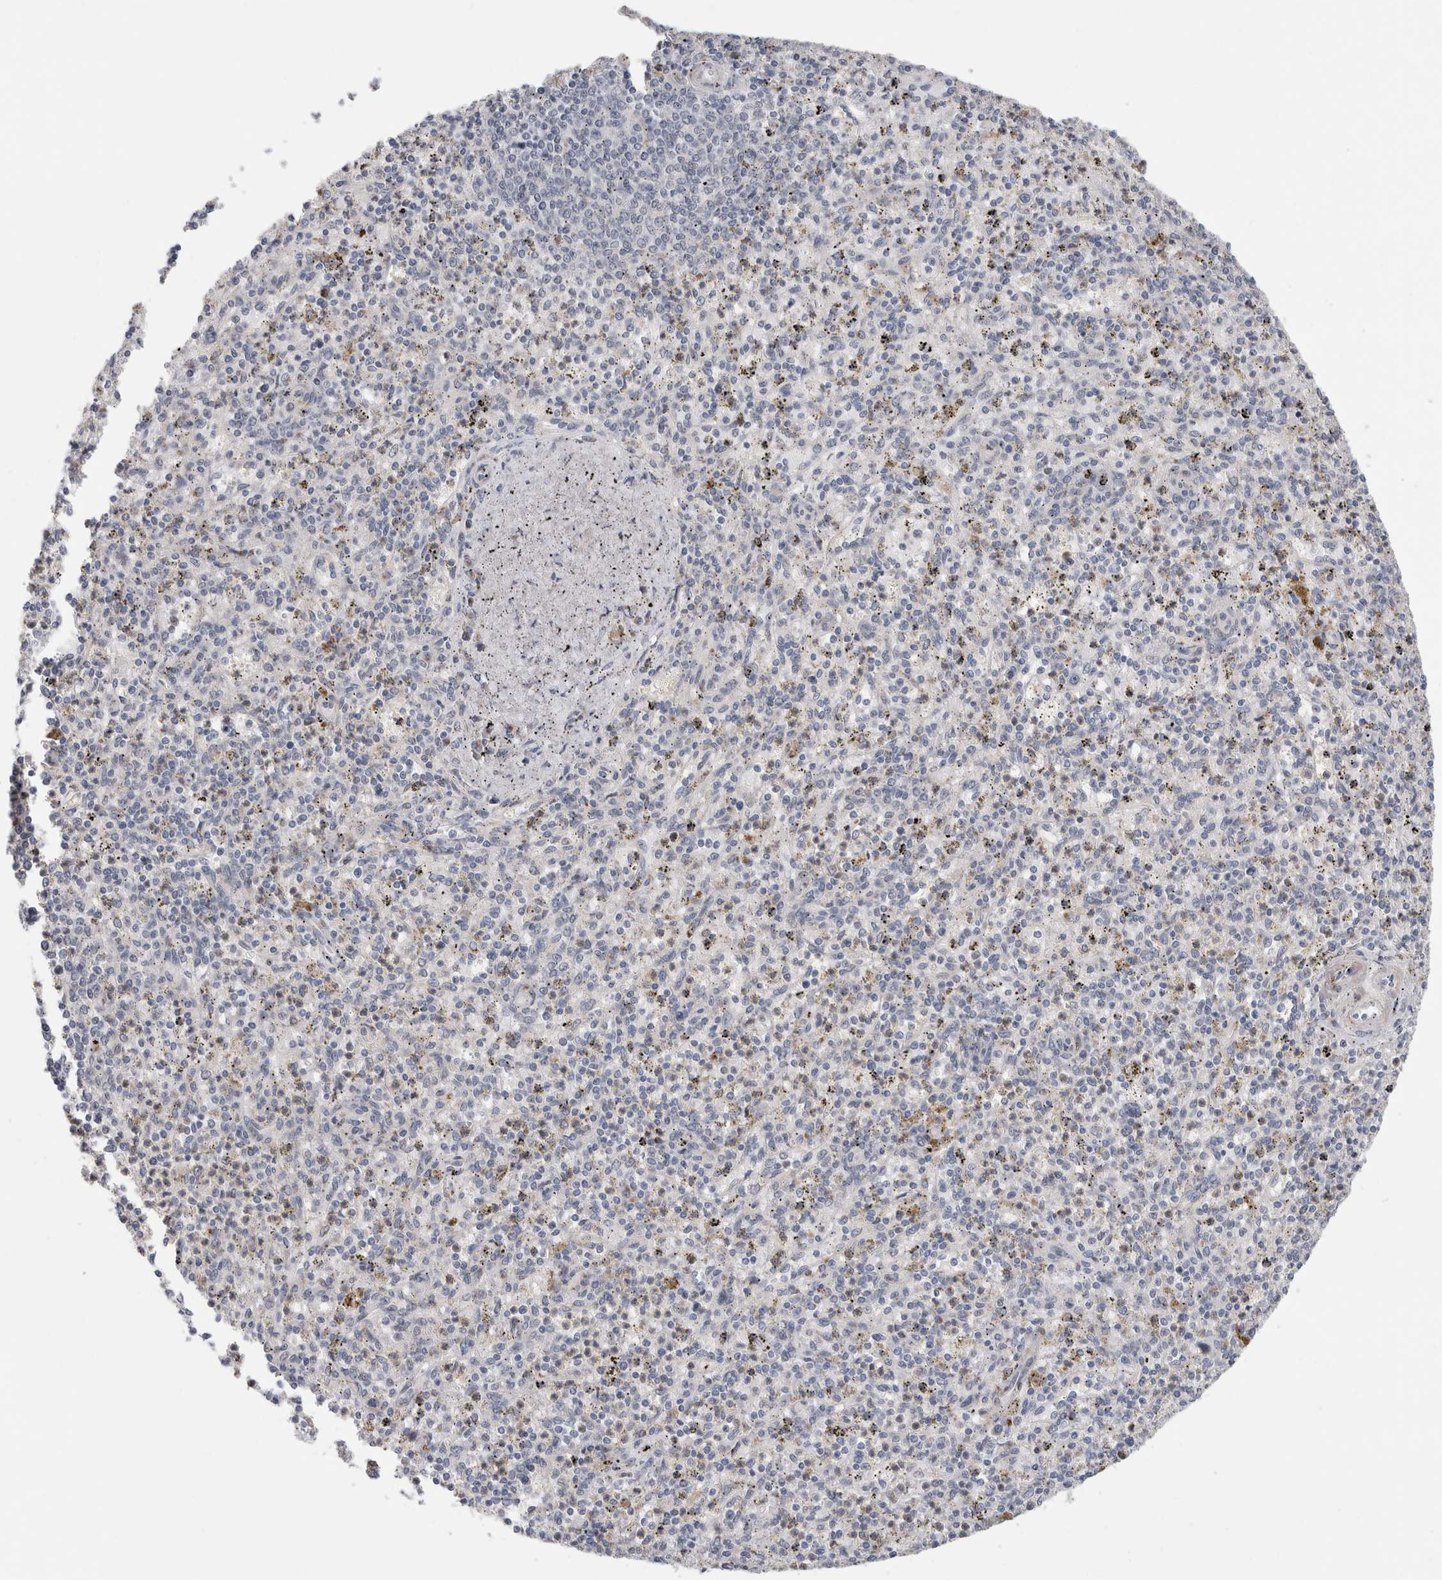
{"staining": {"intensity": "moderate", "quantity": "<25%", "location": "cytoplasmic/membranous"}, "tissue": "spleen", "cell_type": "Cells in red pulp", "image_type": "normal", "snomed": [{"axis": "morphology", "description": "Normal tissue, NOS"}, {"axis": "topography", "description": "Spleen"}], "caption": "Protein expression analysis of unremarkable human spleen reveals moderate cytoplasmic/membranous positivity in approximately <25% of cells in red pulp.", "gene": "MGAT1", "patient": {"sex": "male", "age": 72}}